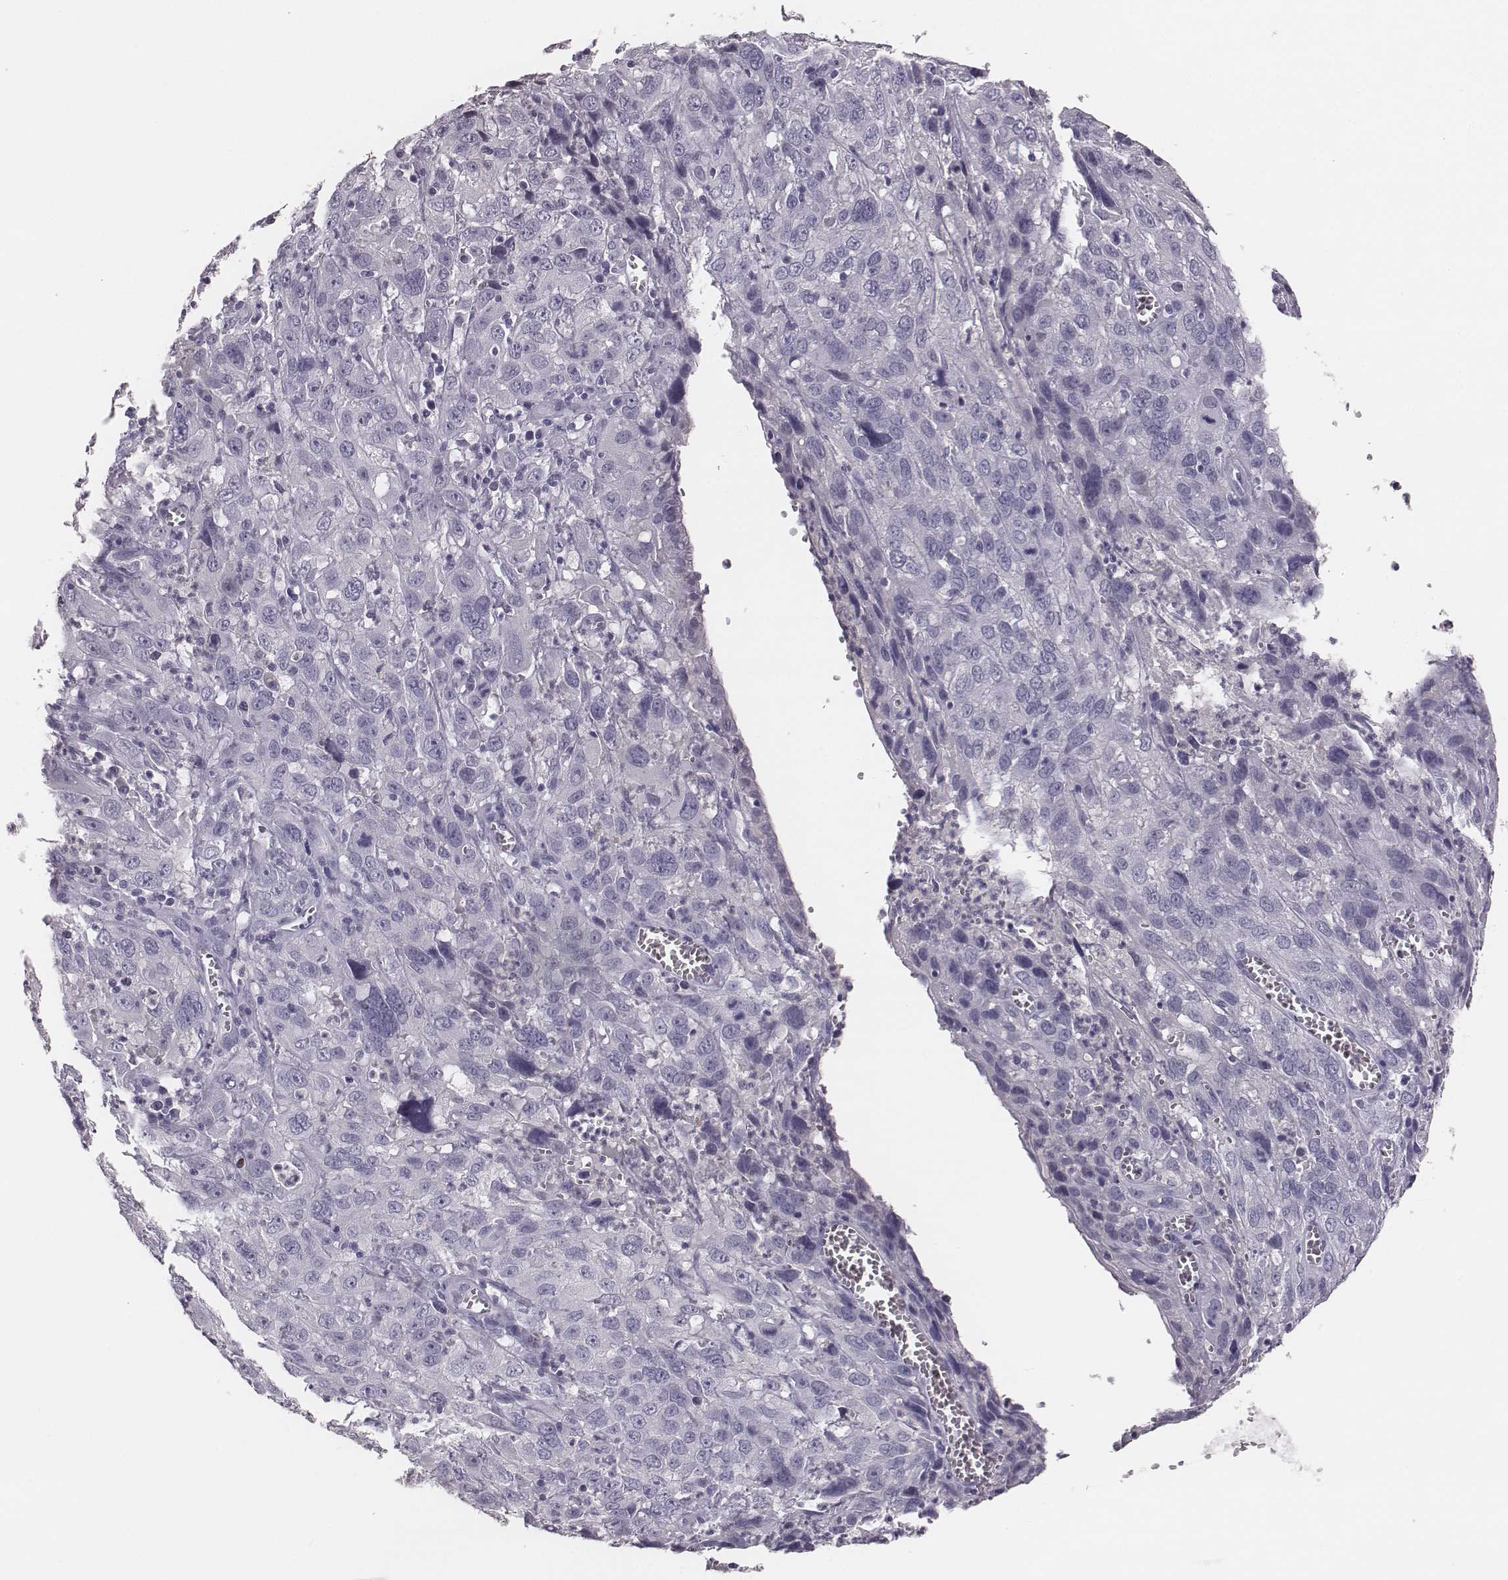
{"staining": {"intensity": "negative", "quantity": "none", "location": "none"}, "tissue": "cervical cancer", "cell_type": "Tumor cells", "image_type": "cancer", "snomed": [{"axis": "morphology", "description": "Squamous cell carcinoma, NOS"}, {"axis": "topography", "description": "Cervix"}], "caption": "This is an immunohistochemistry (IHC) histopathology image of human cervical cancer (squamous cell carcinoma). There is no positivity in tumor cells.", "gene": "CSH1", "patient": {"sex": "female", "age": 32}}